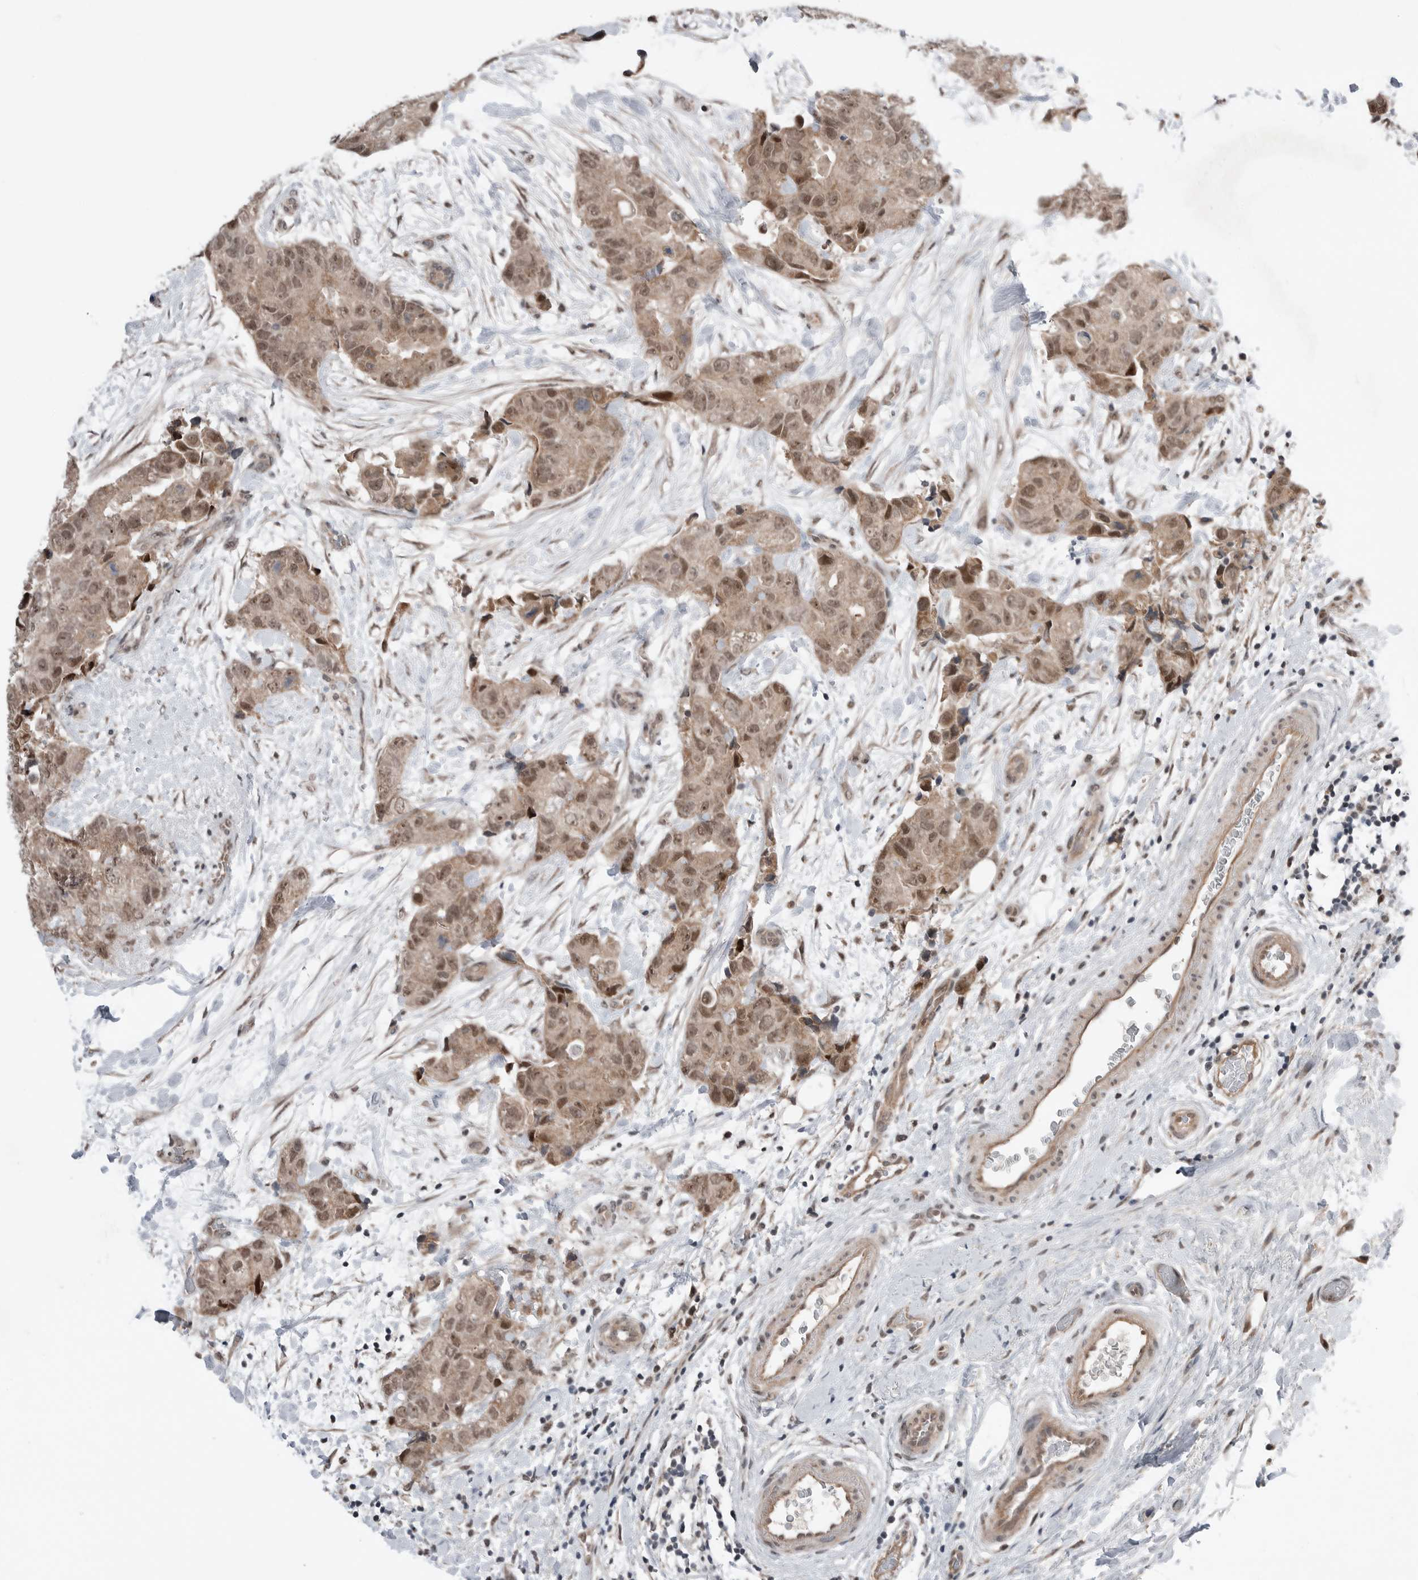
{"staining": {"intensity": "moderate", "quantity": ">75%", "location": "cytoplasmic/membranous,nuclear"}, "tissue": "breast cancer", "cell_type": "Tumor cells", "image_type": "cancer", "snomed": [{"axis": "morphology", "description": "Duct carcinoma"}, {"axis": "topography", "description": "Breast"}], "caption": "This histopathology image demonstrates IHC staining of human intraductal carcinoma (breast), with medium moderate cytoplasmic/membranous and nuclear staining in about >75% of tumor cells.", "gene": "NTAQ1", "patient": {"sex": "female", "age": 62}}